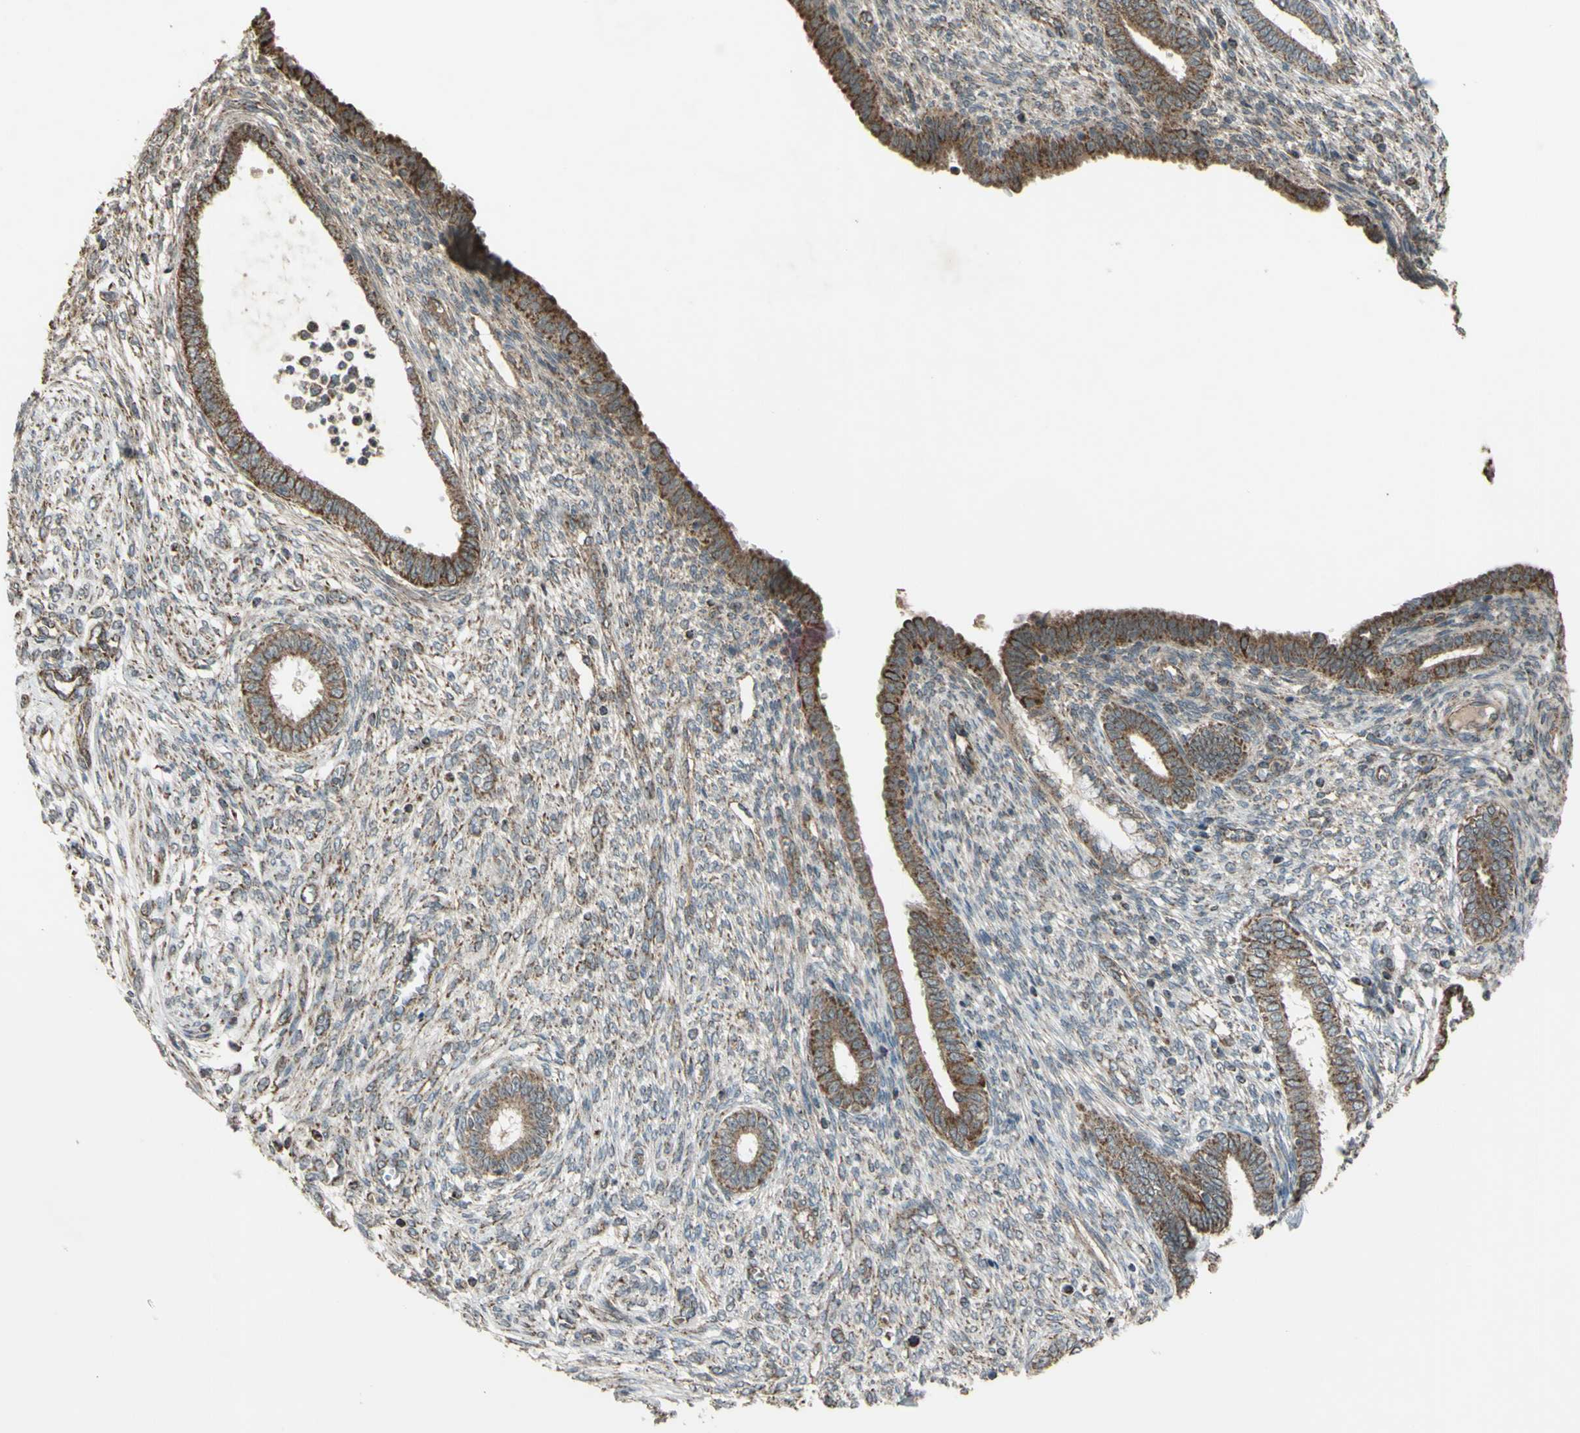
{"staining": {"intensity": "moderate", "quantity": "25%-75%", "location": "cytoplasmic/membranous"}, "tissue": "endometrium", "cell_type": "Cells in endometrial stroma", "image_type": "normal", "snomed": [{"axis": "morphology", "description": "Normal tissue, NOS"}, {"axis": "topography", "description": "Endometrium"}], "caption": "Immunohistochemical staining of unremarkable human endometrium demonstrates 25%-75% levels of moderate cytoplasmic/membranous protein staining in approximately 25%-75% of cells in endometrial stroma. The staining was performed using DAB to visualize the protein expression in brown, while the nuclei were stained in blue with hematoxylin (Magnification: 20x).", "gene": "ACOT8", "patient": {"sex": "female", "age": 72}}